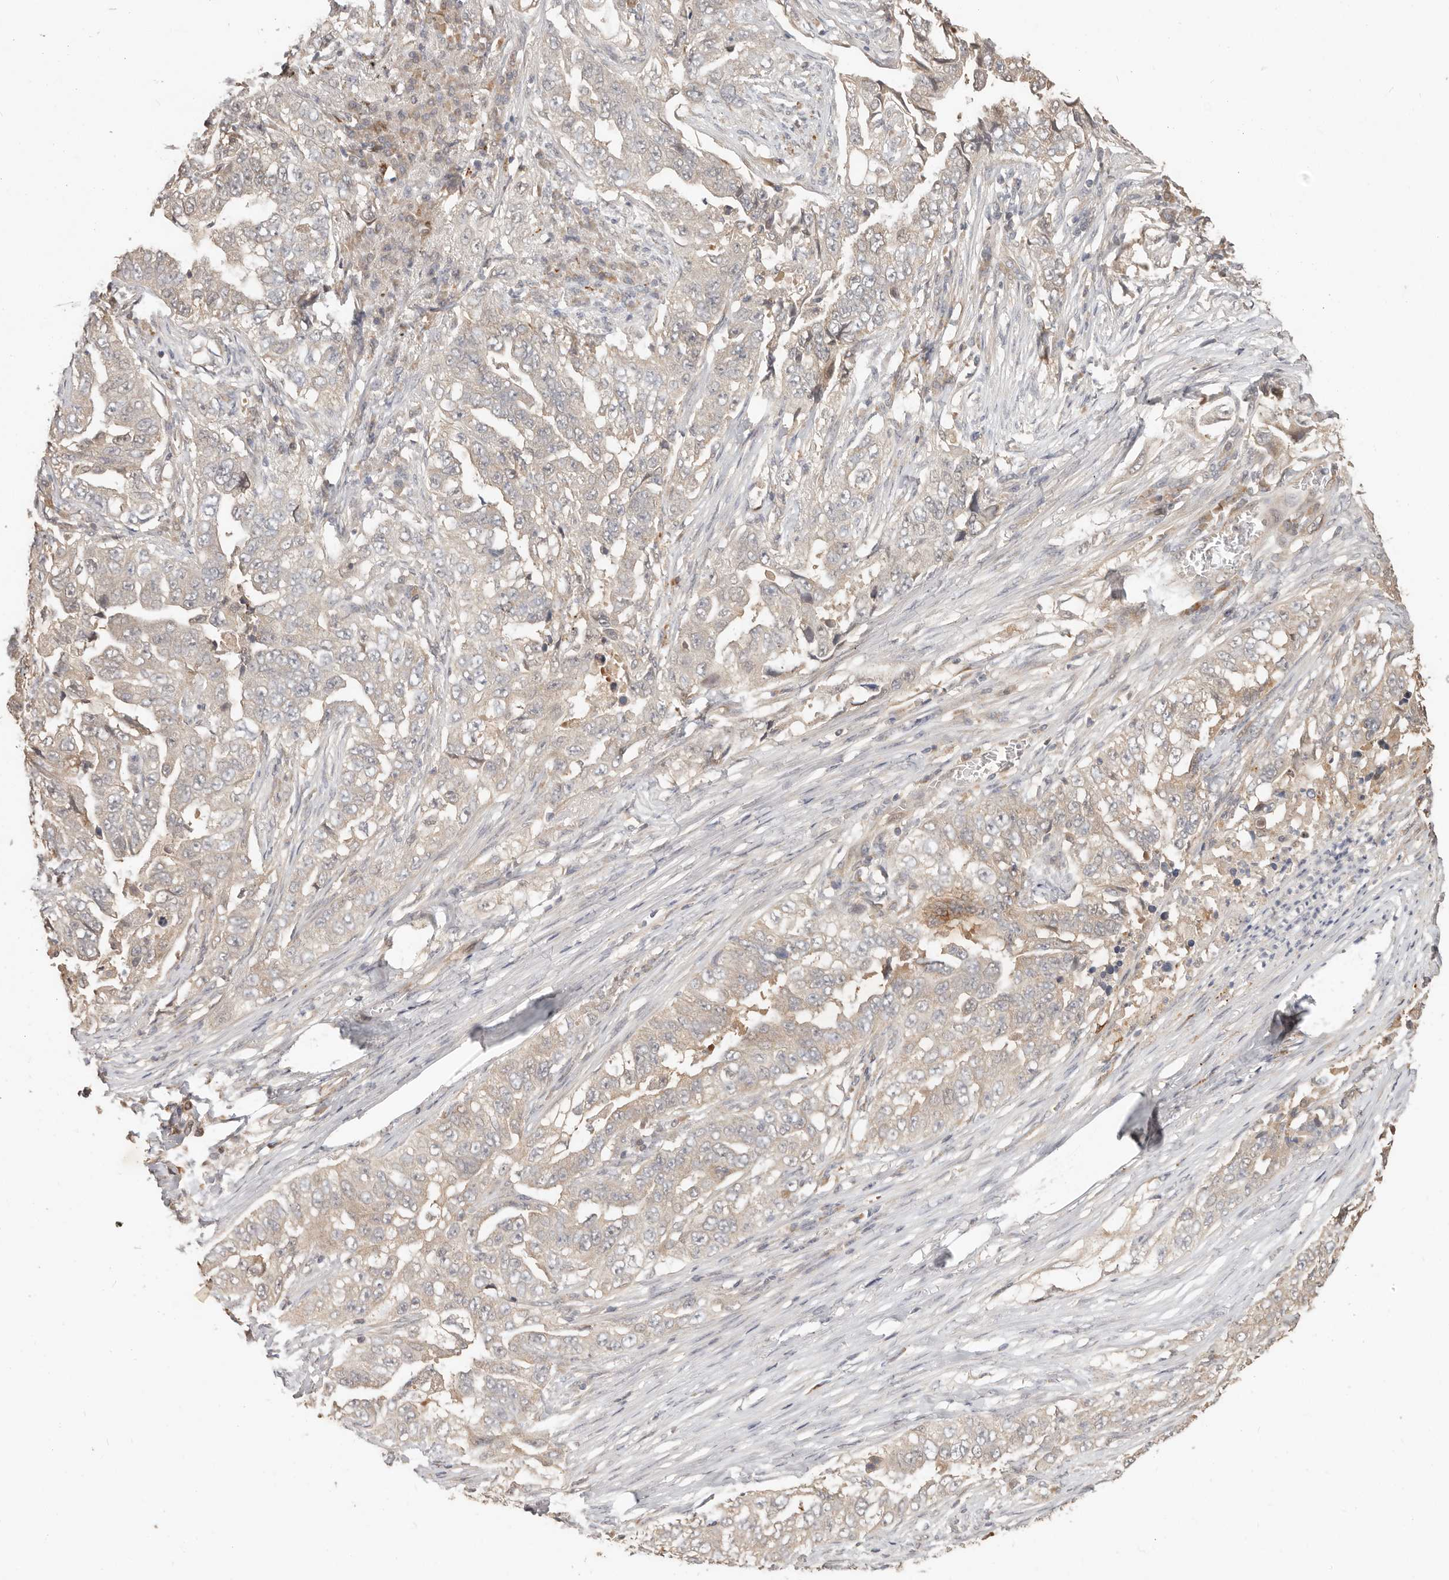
{"staining": {"intensity": "weak", "quantity": ">75%", "location": "cytoplasmic/membranous"}, "tissue": "lung cancer", "cell_type": "Tumor cells", "image_type": "cancer", "snomed": [{"axis": "morphology", "description": "Adenocarcinoma, NOS"}, {"axis": "topography", "description": "Lung"}], "caption": "The image demonstrates staining of lung adenocarcinoma, revealing weak cytoplasmic/membranous protein positivity (brown color) within tumor cells.", "gene": "MTFR2", "patient": {"sex": "female", "age": 51}}